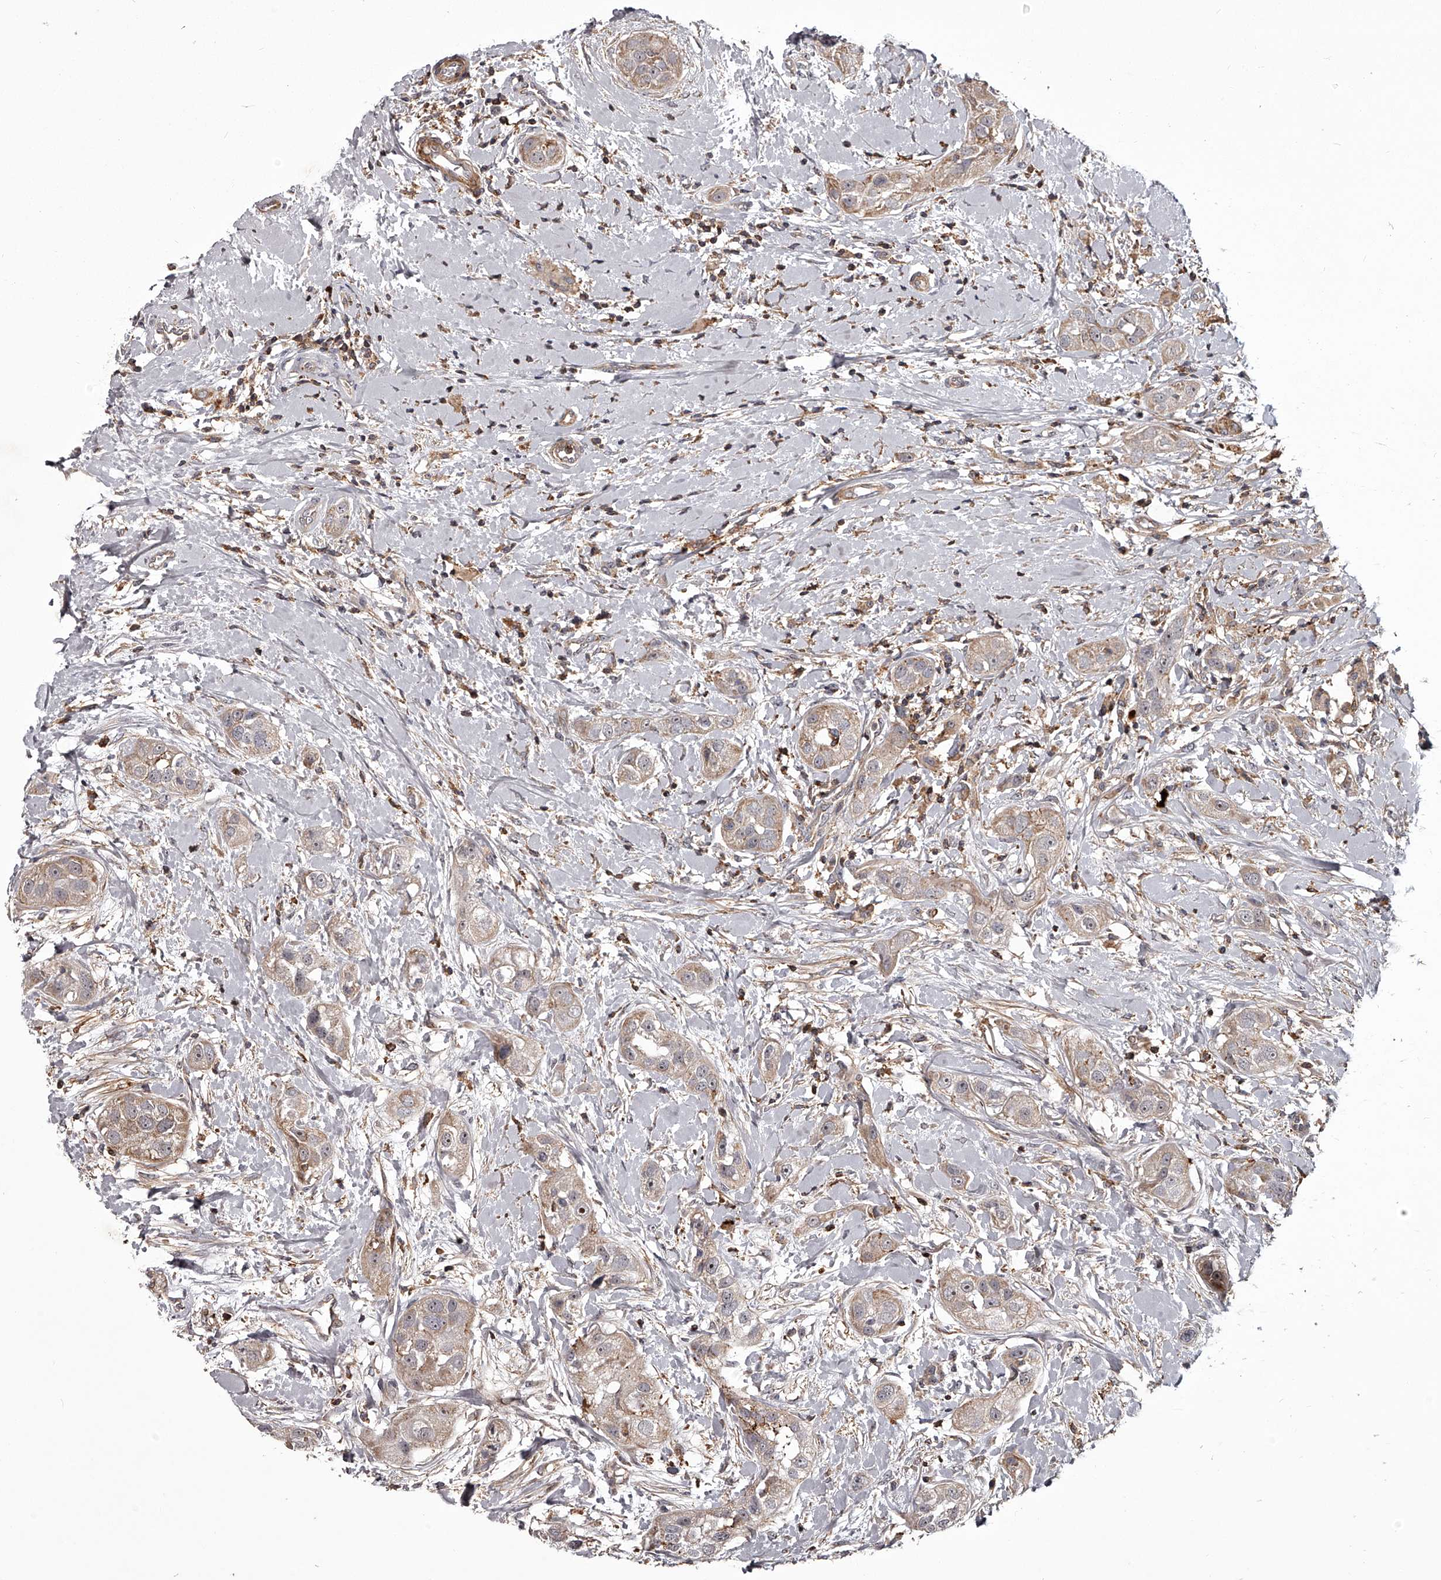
{"staining": {"intensity": "weak", "quantity": ">75%", "location": "cytoplasmic/membranous,nuclear"}, "tissue": "head and neck cancer", "cell_type": "Tumor cells", "image_type": "cancer", "snomed": [{"axis": "morphology", "description": "Normal tissue, NOS"}, {"axis": "morphology", "description": "Squamous cell carcinoma, NOS"}, {"axis": "topography", "description": "Skeletal muscle"}, {"axis": "topography", "description": "Head-Neck"}], "caption": "Head and neck cancer stained with immunohistochemistry displays weak cytoplasmic/membranous and nuclear expression in about >75% of tumor cells. (Stains: DAB (3,3'-diaminobenzidine) in brown, nuclei in blue, Microscopy: brightfield microscopy at high magnification).", "gene": "RRP36", "patient": {"sex": "male", "age": 51}}